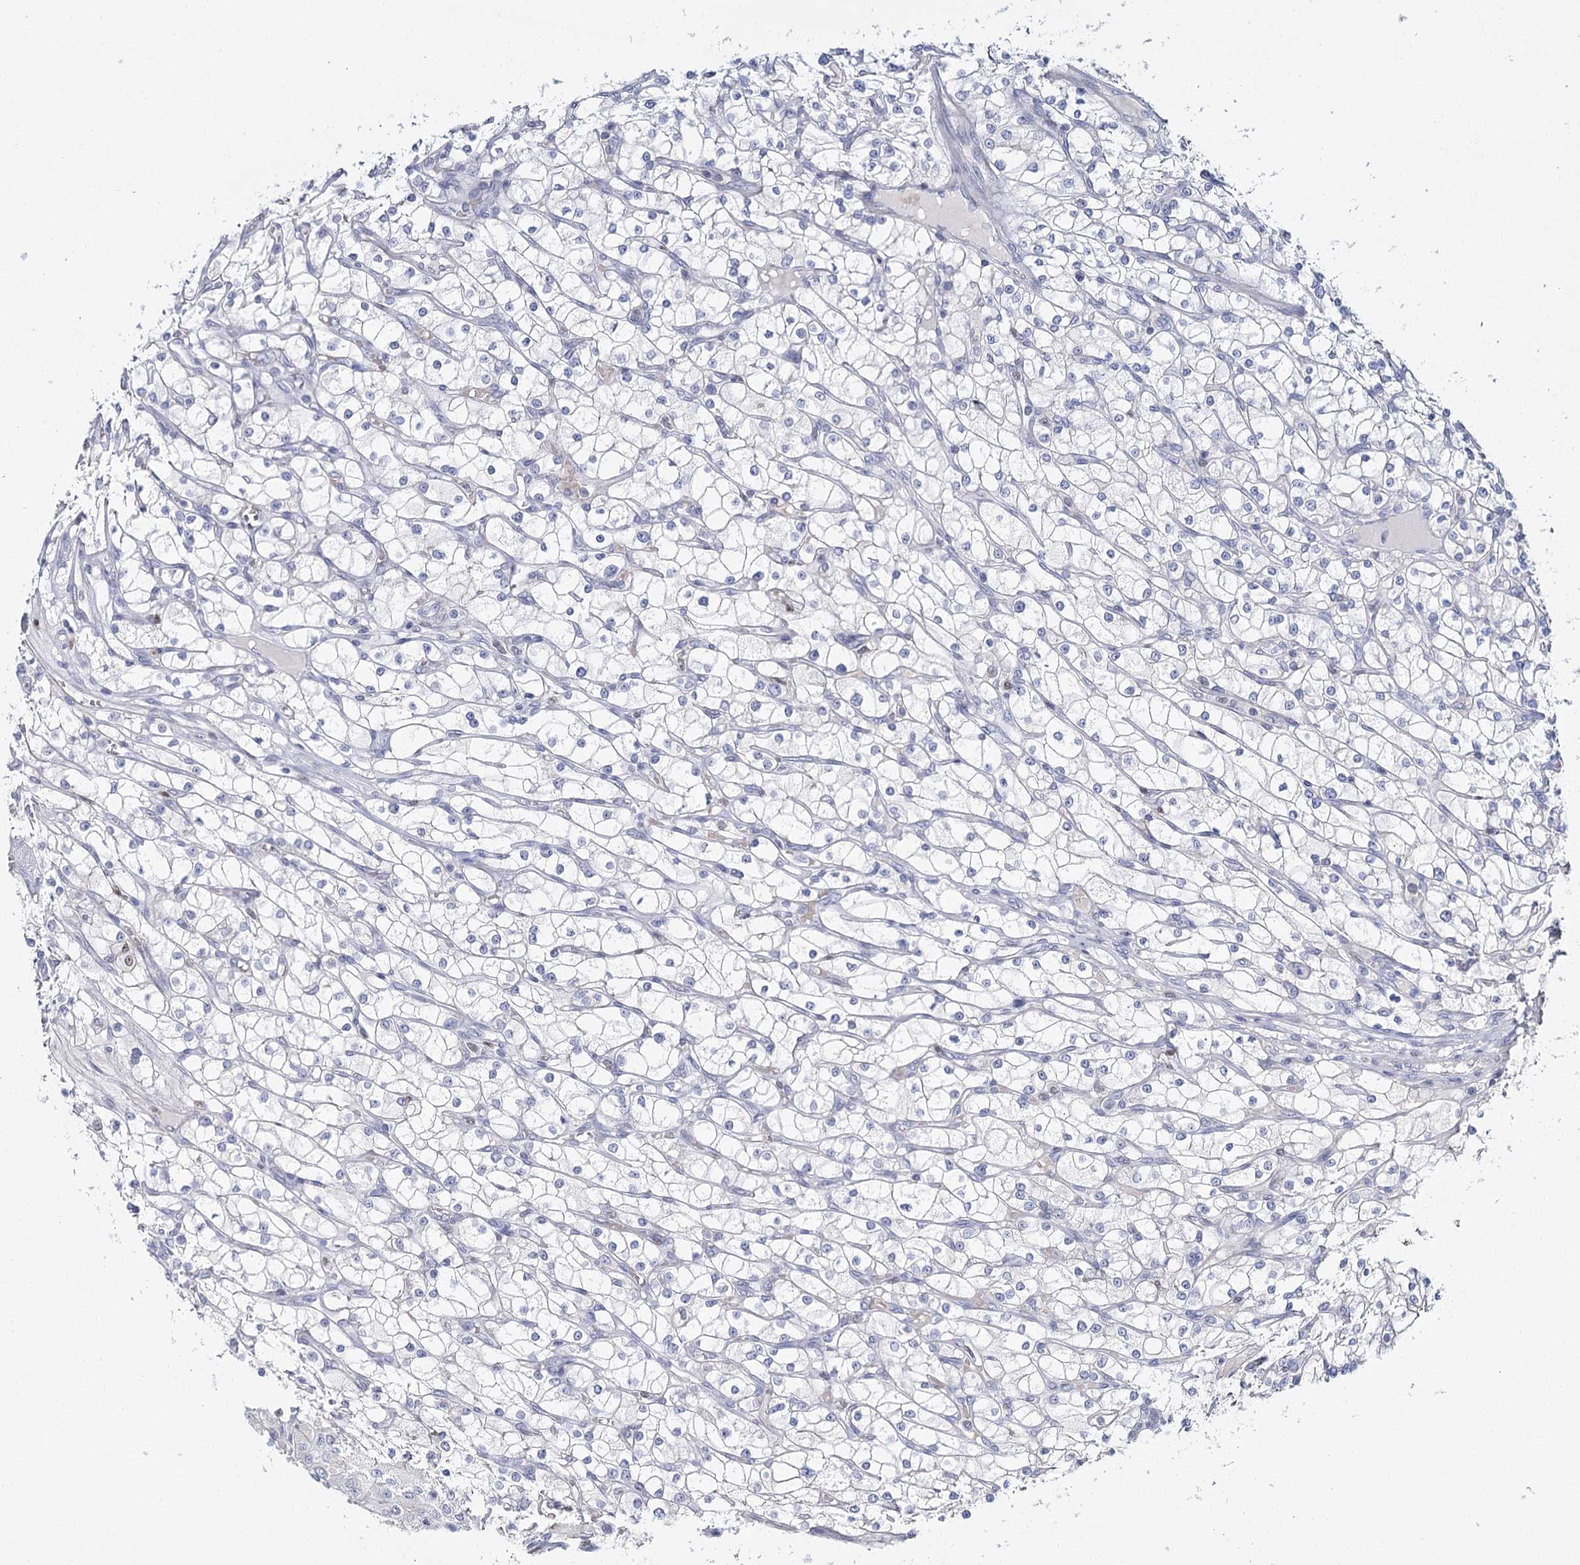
{"staining": {"intensity": "negative", "quantity": "none", "location": "none"}, "tissue": "renal cancer", "cell_type": "Tumor cells", "image_type": "cancer", "snomed": [{"axis": "morphology", "description": "Adenocarcinoma, NOS"}, {"axis": "topography", "description": "Kidney"}], "caption": "Histopathology image shows no significant protein positivity in tumor cells of adenocarcinoma (renal).", "gene": "IGSF3", "patient": {"sex": "male", "age": 80}}